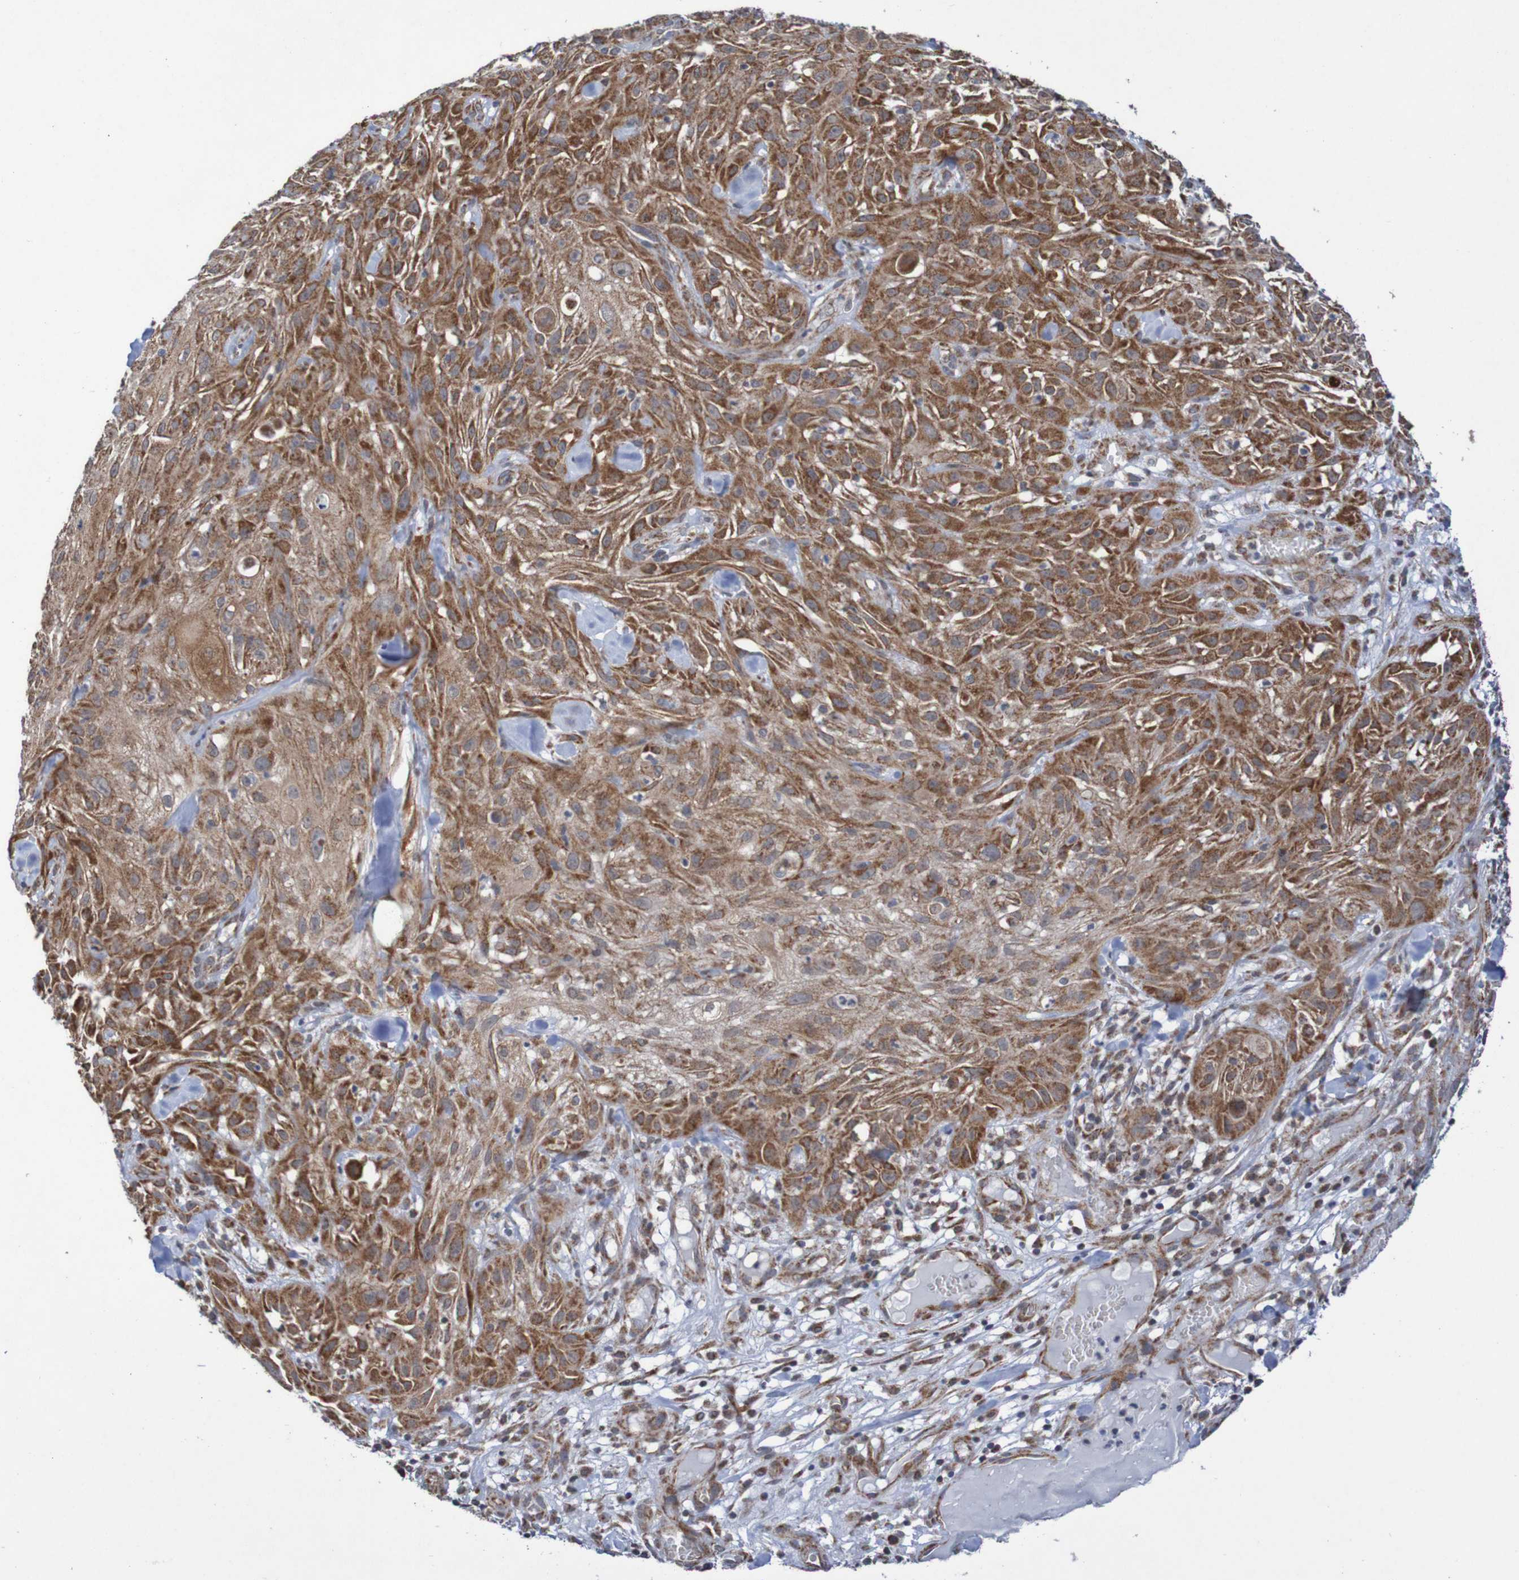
{"staining": {"intensity": "strong", "quantity": ">75%", "location": "cytoplasmic/membranous"}, "tissue": "skin cancer", "cell_type": "Tumor cells", "image_type": "cancer", "snomed": [{"axis": "morphology", "description": "Squamous cell carcinoma, NOS"}, {"axis": "topography", "description": "Skin"}], "caption": "Immunohistochemical staining of human skin cancer exhibits strong cytoplasmic/membranous protein staining in approximately >75% of tumor cells.", "gene": "DVL1", "patient": {"sex": "male", "age": 75}}